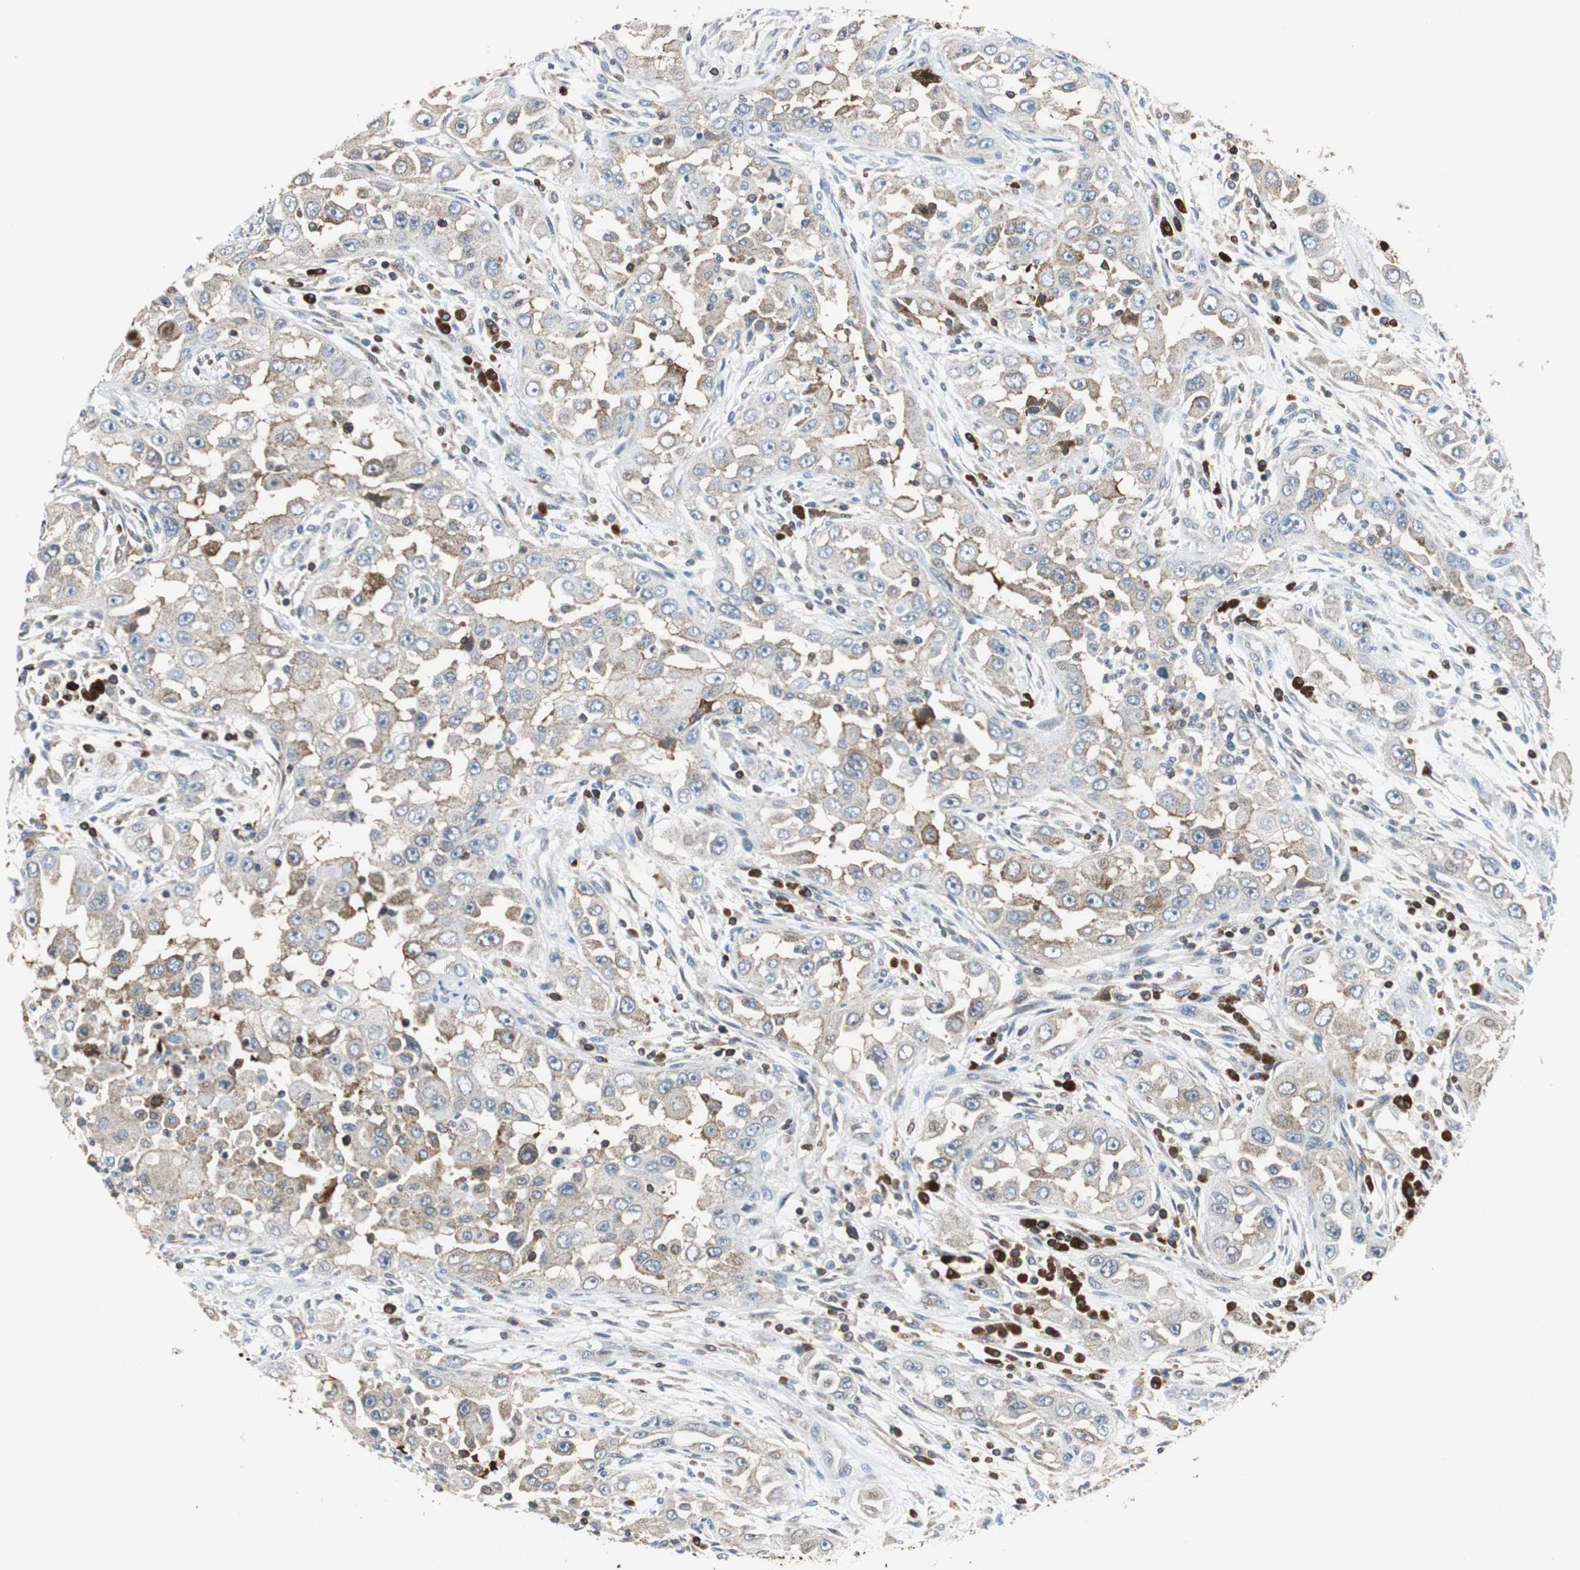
{"staining": {"intensity": "weak", "quantity": ">75%", "location": "cytoplasmic/membranous"}, "tissue": "head and neck cancer", "cell_type": "Tumor cells", "image_type": "cancer", "snomed": [{"axis": "morphology", "description": "Carcinoma, NOS"}, {"axis": "topography", "description": "Head-Neck"}], "caption": "Protein staining by immunohistochemistry (IHC) exhibits weak cytoplasmic/membranous expression in about >75% of tumor cells in head and neck carcinoma. (DAB IHC, brown staining for protein, blue staining for nuclei).", "gene": "TUBA4A", "patient": {"sex": "male", "age": 87}}